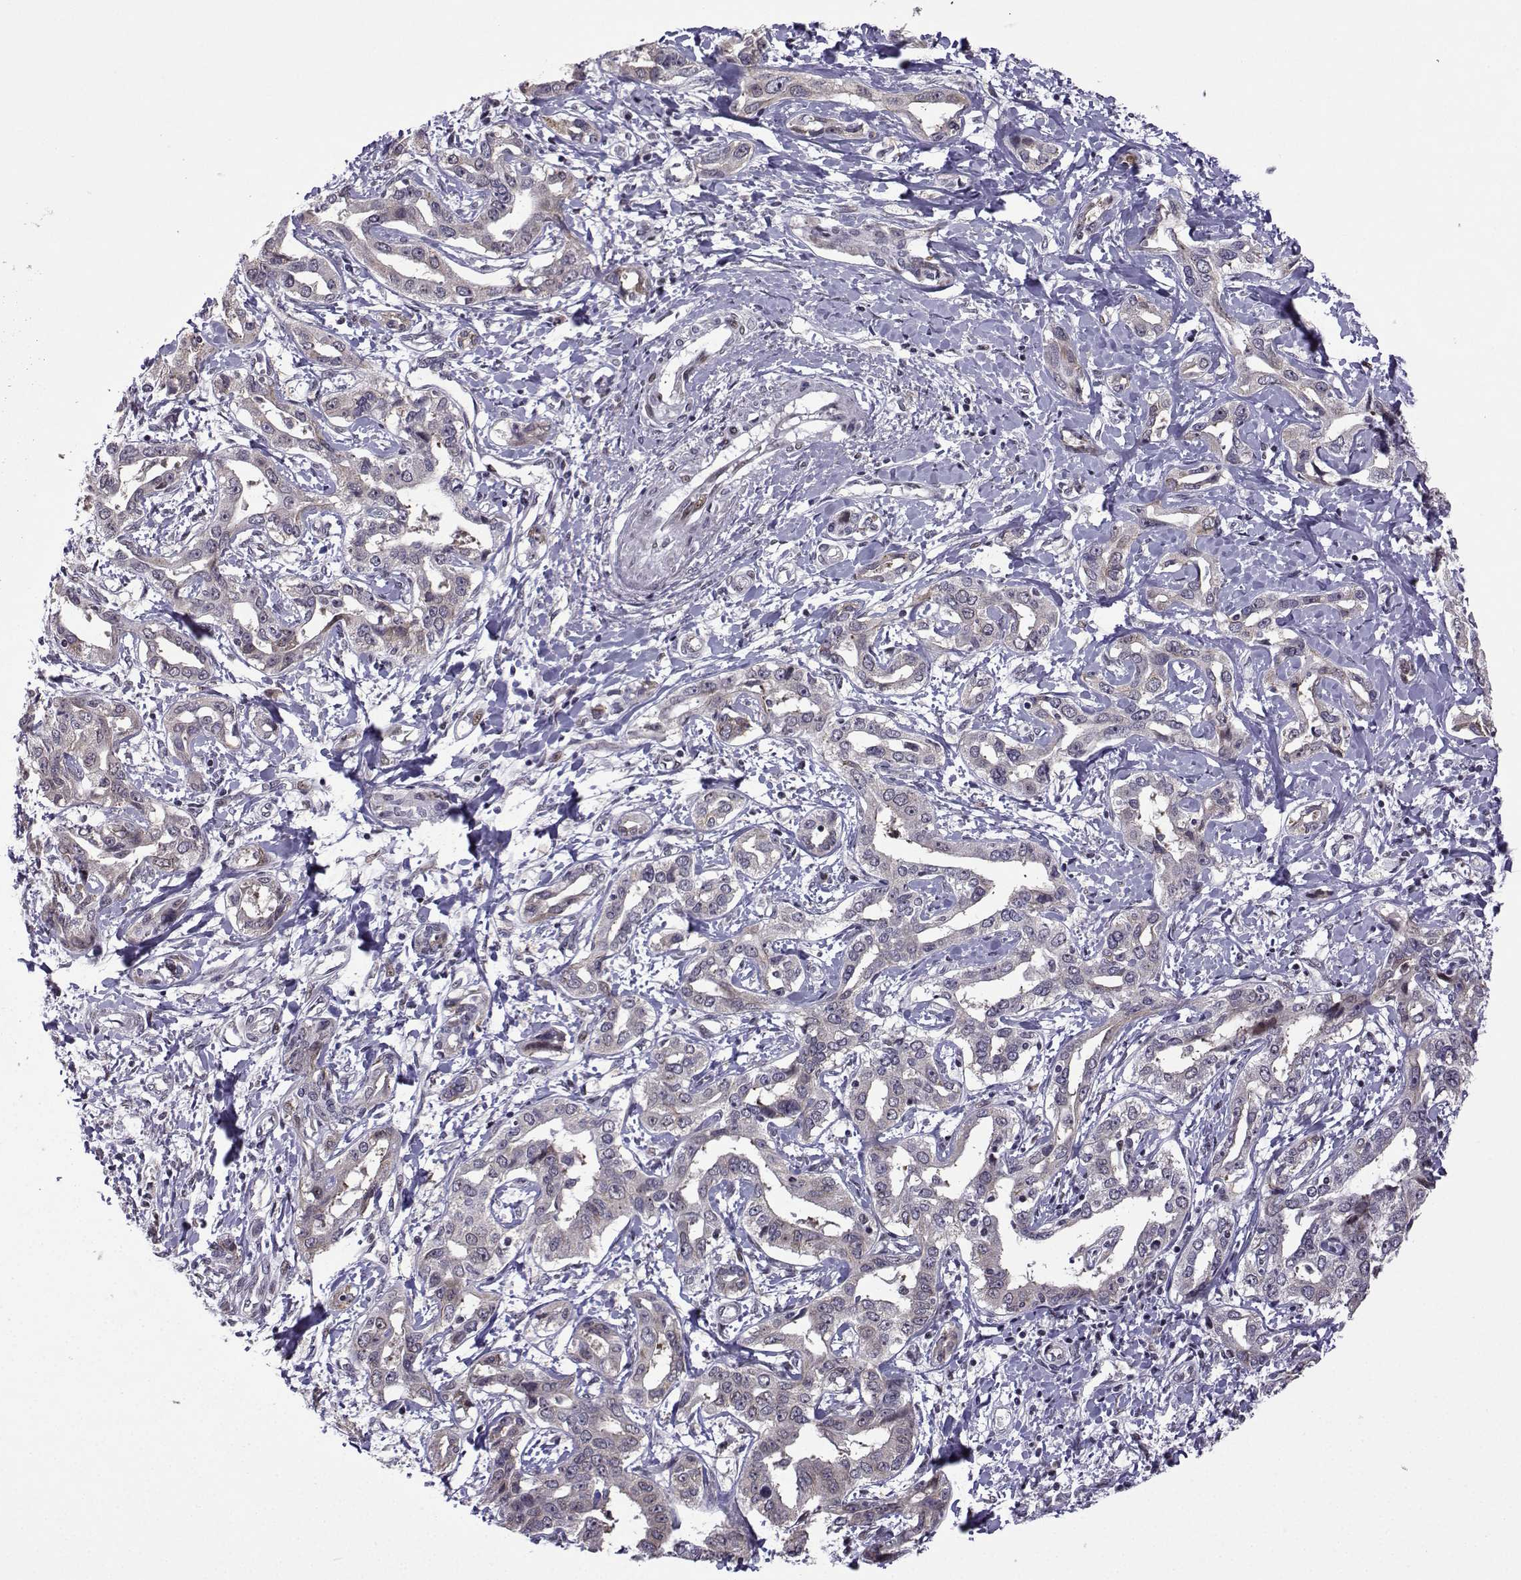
{"staining": {"intensity": "weak", "quantity": "25%-75%", "location": "cytoplasmic/membranous"}, "tissue": "liver cancer", "cell_type": "Tumor cells", "image_type": "cancer", "snomed": [{"axis": "morphology", "description": "Cholangiocarcinoma"}, {"axis": "topography", "description": "Liver"}], "caption": "Immunohistochemistry histopathology image of neoplastic tissue: human liver cancer (cholangiocarcinoma) stained using immunohistochemistry displays low levels of weak protein expression localized specifically in the cytoplasmic/membranous of tumor cells, appearing as a cytoplasmic/membranous brown color.", "gene": "FGF3", "patient": {"sex": "male", "age": 59}}